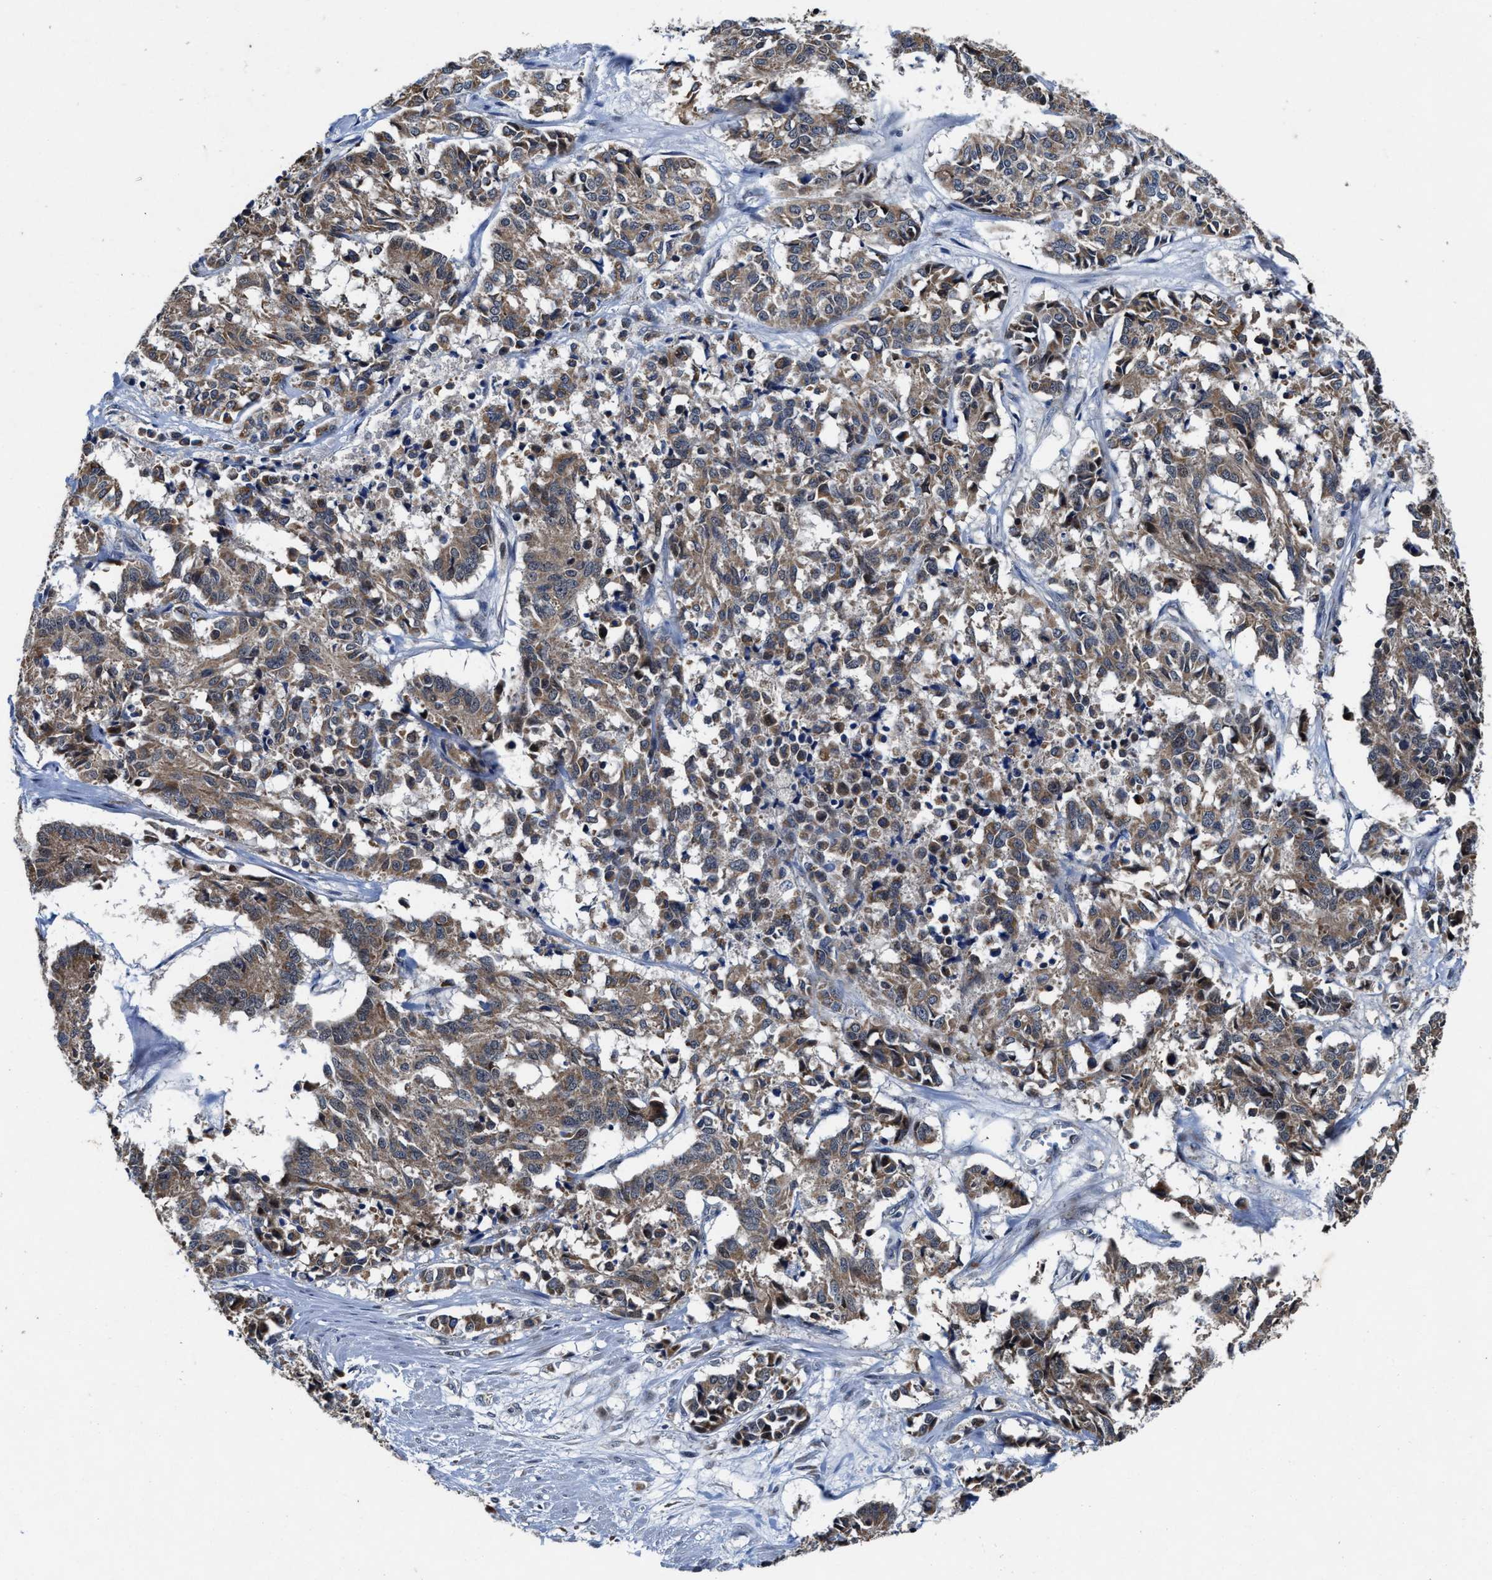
{"staining": {"intensity": "weak", "quantity": ">75%", "location": "cytoplasmic/membranous"}, "tissue": "cervical cancer", "cell_type": "Tumor cells", "image_type": "cancer", "snomed": [{"axis": "morphology", "description": "Squamous cell carcinoma, NOS"}, {"axis": "topography", "description": "Cervix"}], "caption": "Immunohistochemical staining of human squamous cell carcinoma (cervical) exhibits low levels of weak cytoplasmic/membranous protein expression in about >75% of tumor cells.", "gene": "TMEM53", "patient": {"sex": "female", "age": 35}}